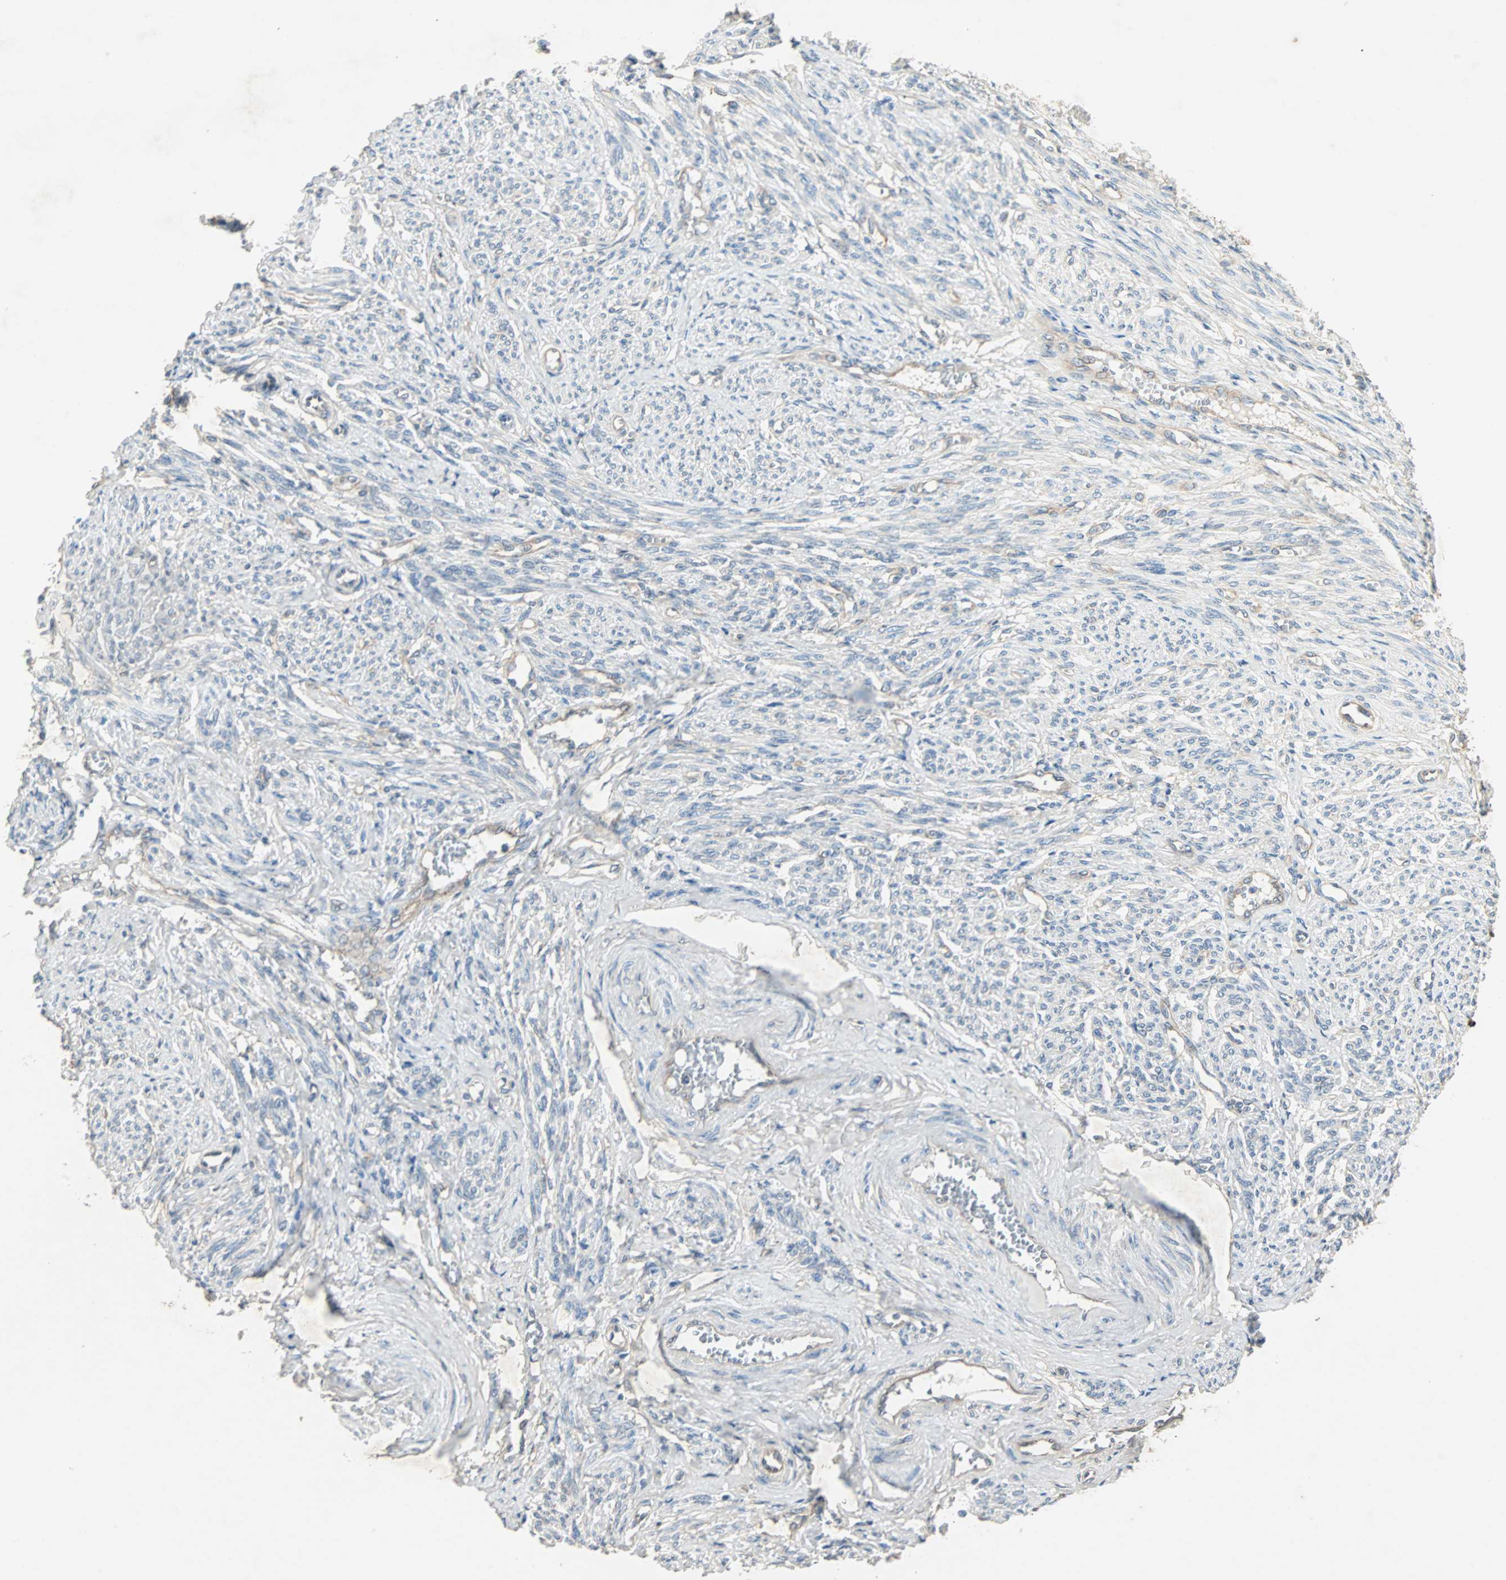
{"staining": {"intensity": "negative", "quantity": "none", "location": "none"}, "tissue": "smooth muscle", "cell_type": "Smooth muscle cells", "image_type": "normal", "snomed": [{"axis": "morphology", "description": "Normal tissue, NOS"}, {"axis": "topography", "description": "Smooth muscle"}], "caption": "DAB immunohistochemical staining of normal human smooth muscle displays no significant positivity in smooth muscle cells. The staining was performed using DAB to visualize the protein expression in brown, while the nuclei were stained in blue with hematoxylin (Magnification: 20x).", "gene": "CMC2", "patient": {"sex": "female", "age": 65}}